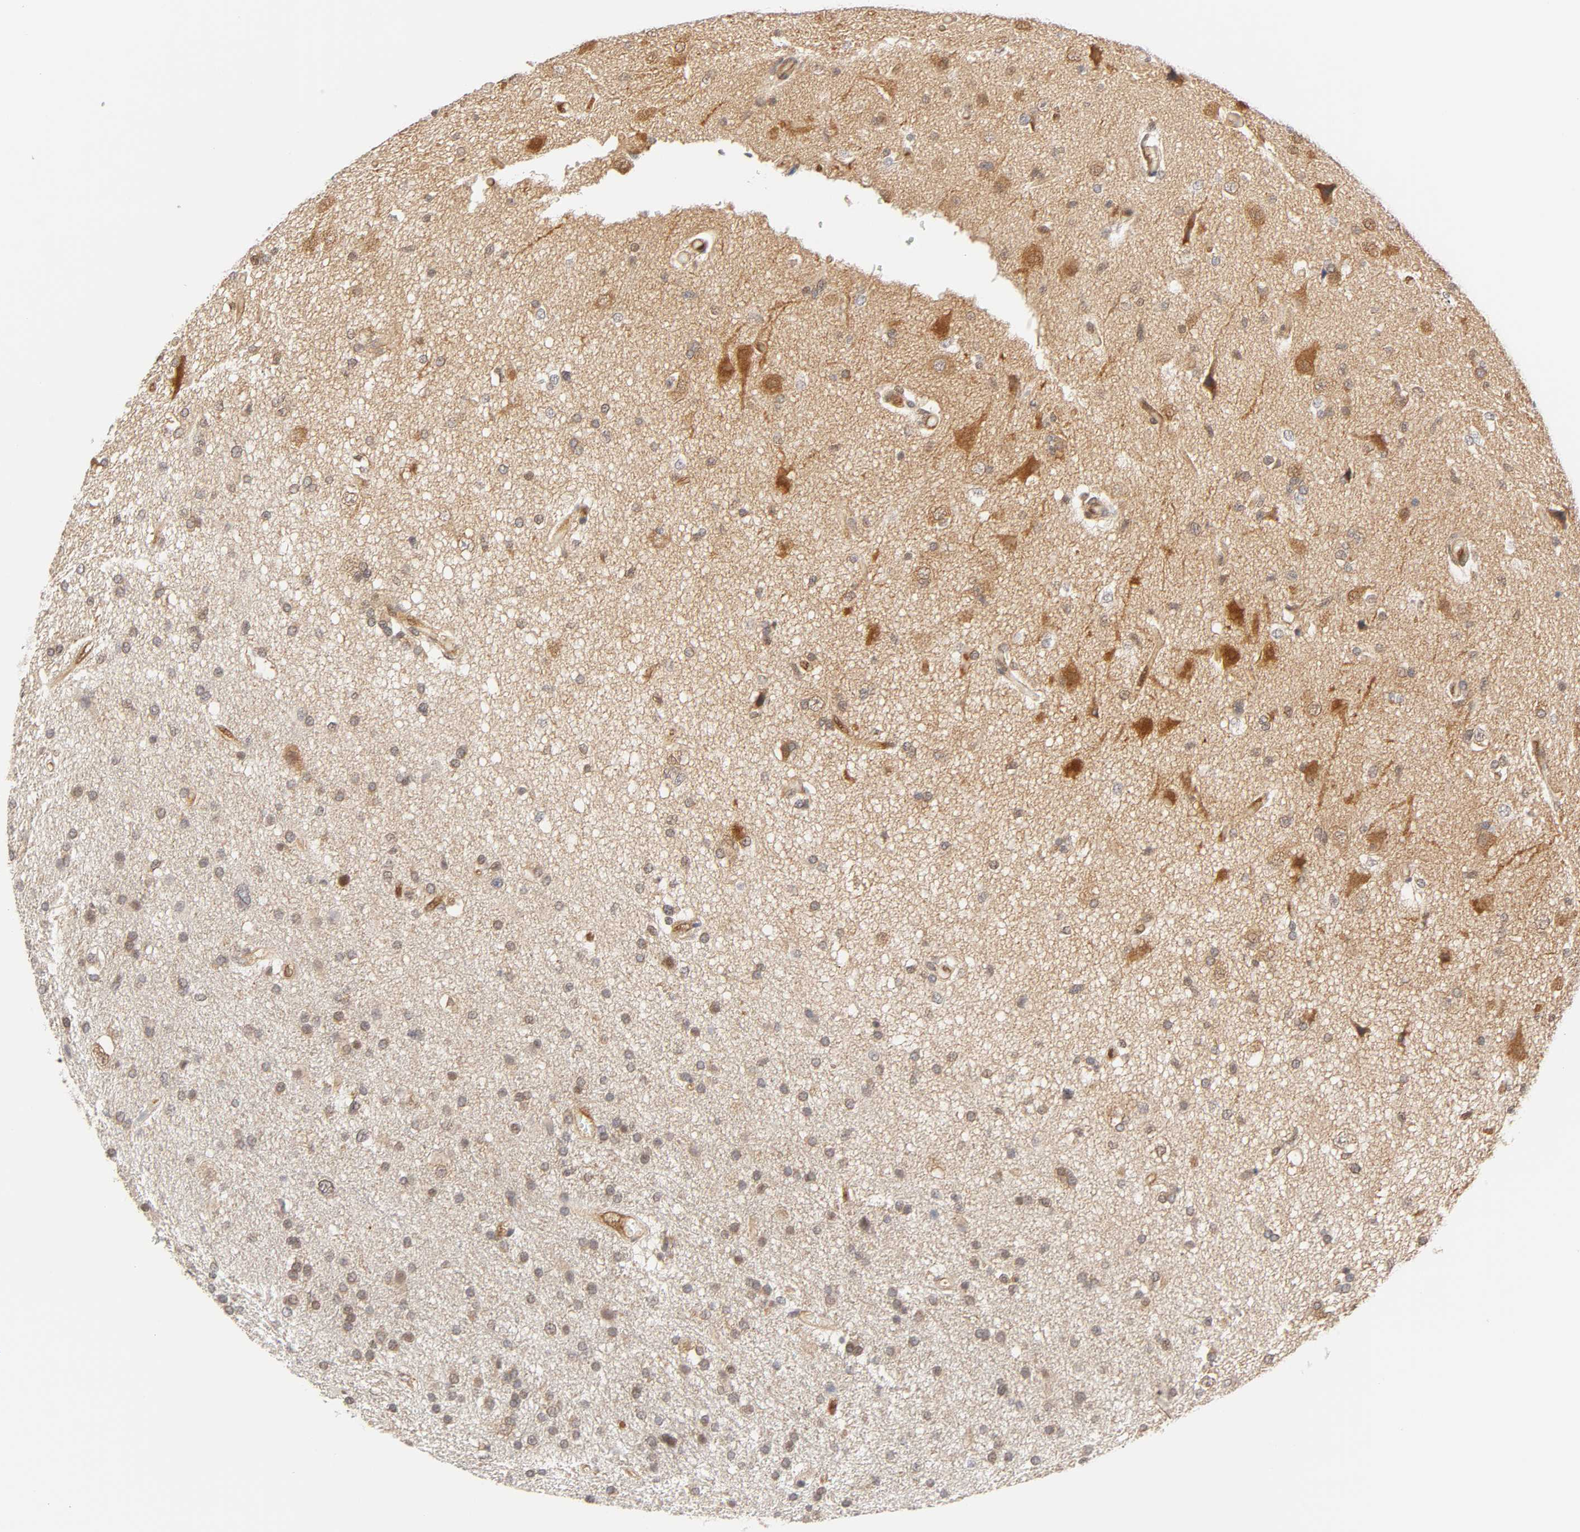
{"staining": {"intensity": "weak", "quantity": "25%-75%", "location": "cytoplasmic/membranous,nuclear"}, "tissue": "glioma", "cell_type": "Tumor cells", "image_type": "cancer", "snomed": [{"axis": "morphology", "description": "Glioma, malignant, High grade"}, {"axis": "topography", "description": "Brain"}], "caption": "High-magnification brightfield microscopy of malignant high-grade glioma stained with DAB (brown) and counterstained with hematoxylin (blue). tumor cells exhibit weak cytoplasmic/membranous and nuclear positivity is appreciated in about25%-75% of cells. Nuclei are stained in blue.", "gene": "CDC37", "patient": {"sex": "male", "age": 33}}